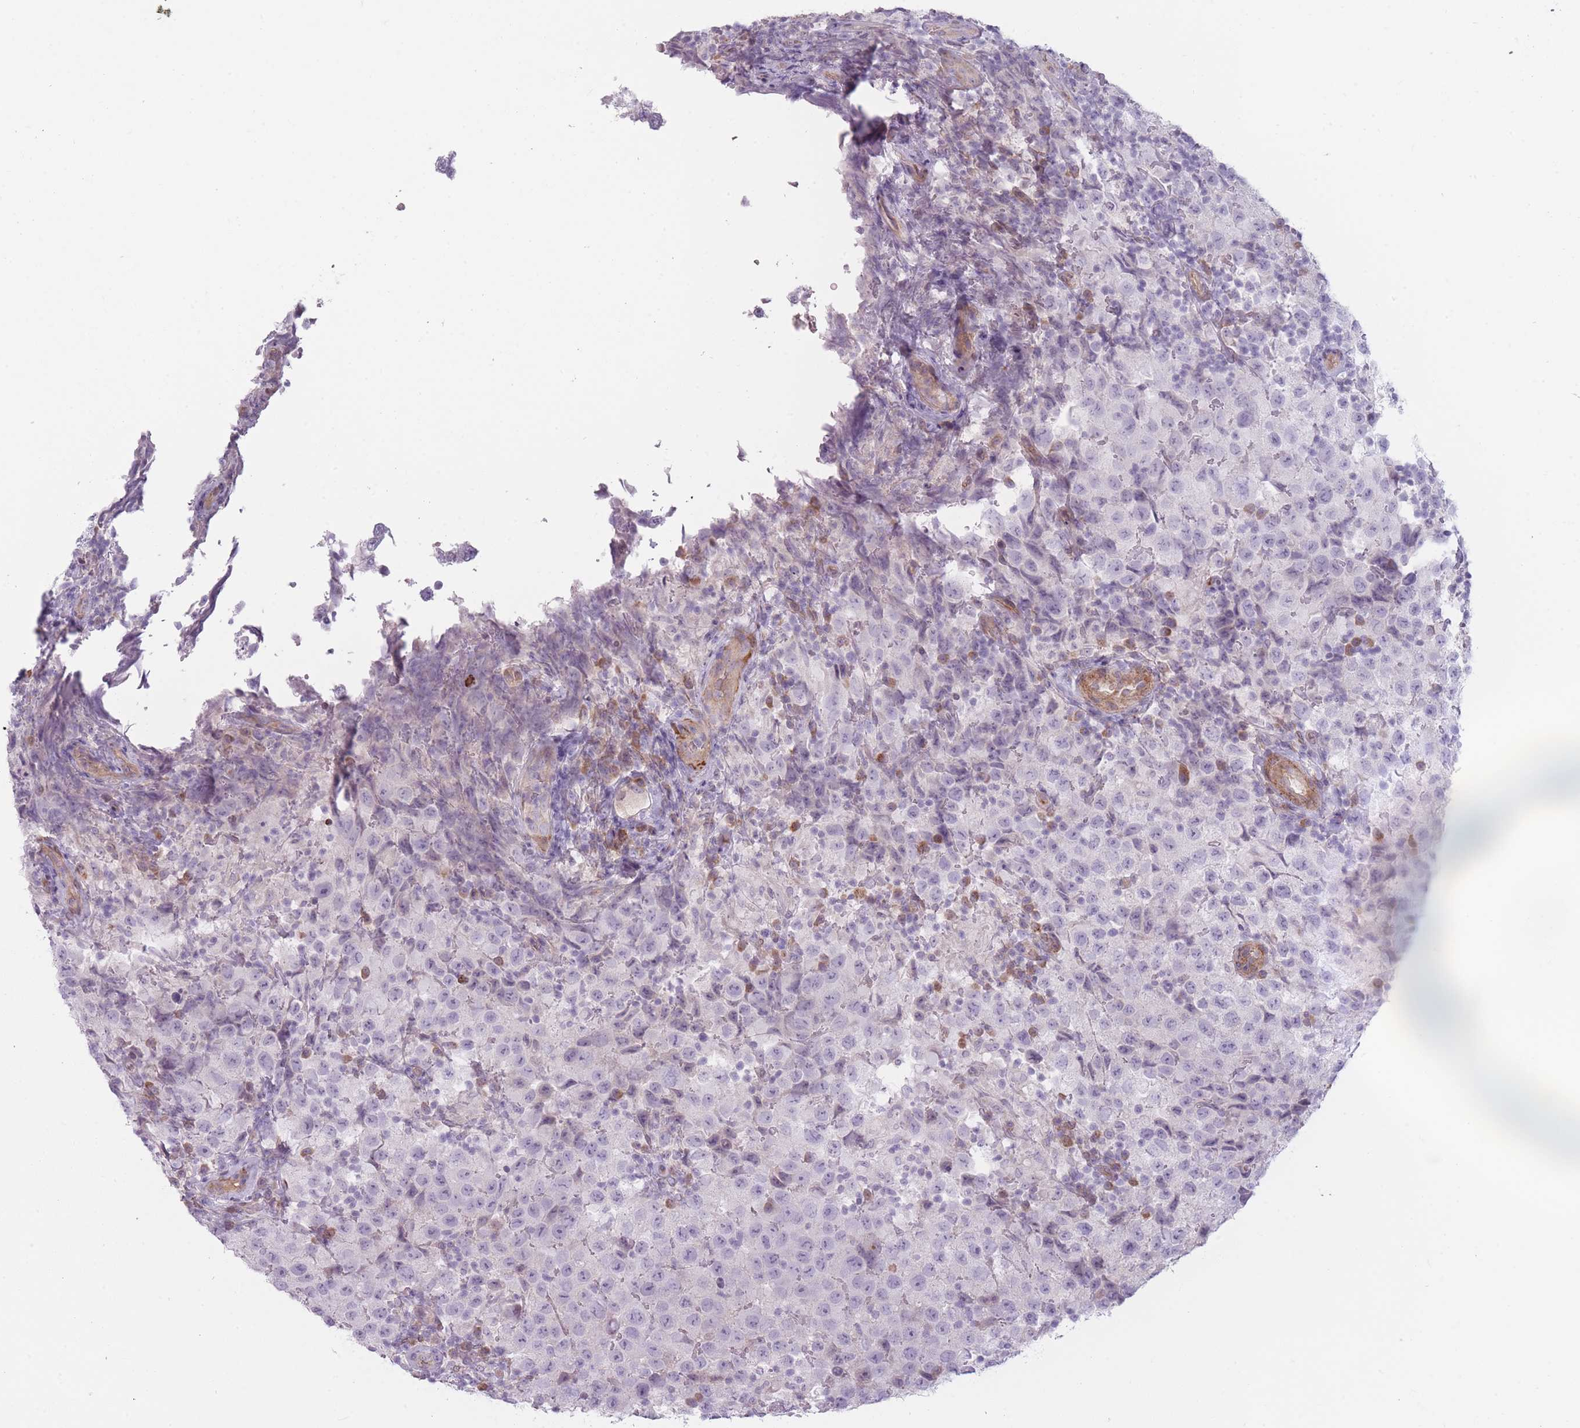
{"staining": {"intensity": "negative", "quantity": "none", "location": "none"}, "tissue": "testis cancer", "cell_type": "Tumor cells", "image_type": "cancer", "snomed": [{"axis": "morphology", "description": "Seminoma, NOS"}, {"axis": "morphology", "description": "Carcinoma, Embryonal, NOS"}, {"axis": "topography", "description": "Testis"}], "caption": "Human testis cancer (seminoma) stained for a protein using IHC exhibits no positivity in tumor cells.", "gene": "PGRMC2", "patient": {"sex": "male", "age": 41}}